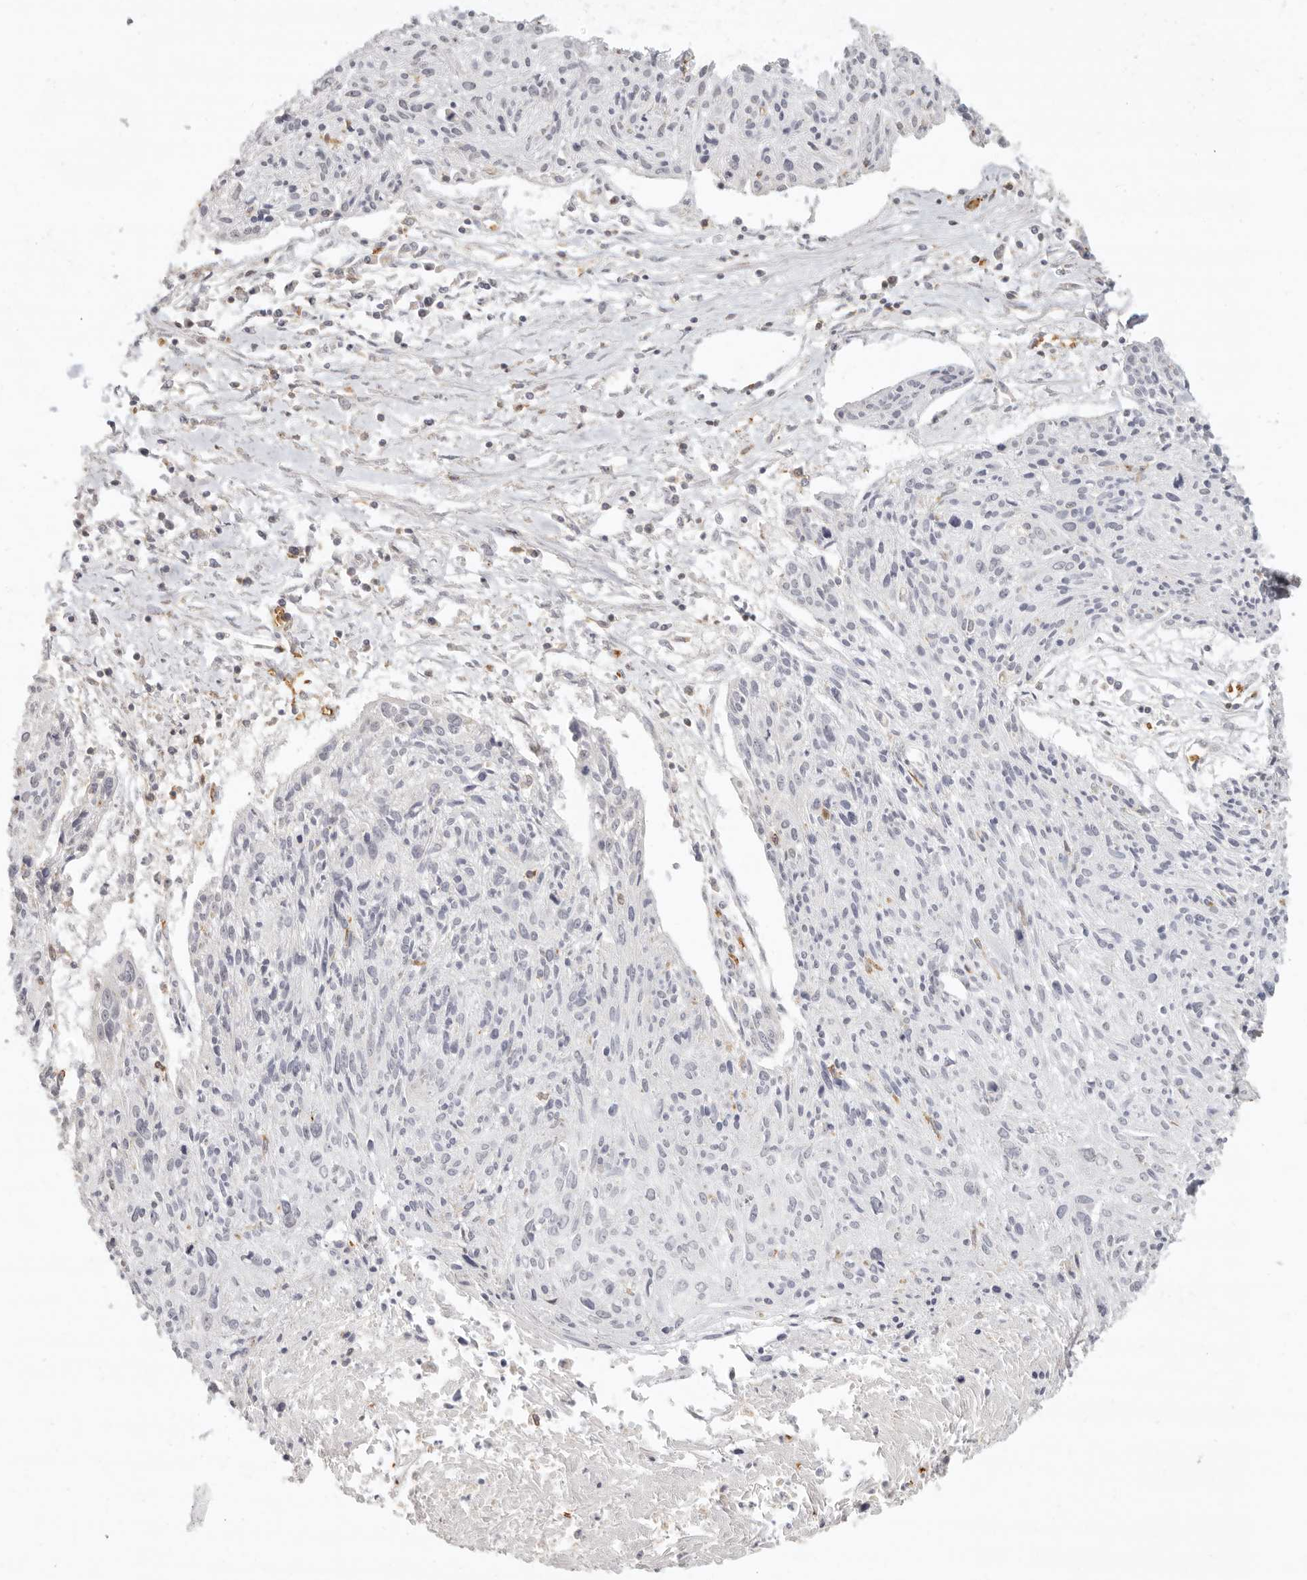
{"staining": {"intensity": "negative", "quantity": "none", "location": "none"}, "tissue": "cervical cancer", "cell_type": "Tumor cells", "image_type": "cancer", "snomed": [{"axis": "morphology", "description": "Squamous cell carcinoma, NOS"}, {"axis": "topography", "description": "Cervix"}], "caption": "The micrograph displays no significant positivity in tumor cells of cervical cancer (squamous cell carcinoma).", "gene": "NIBAN1", "patient": {"sex": "female", "age": 51}}